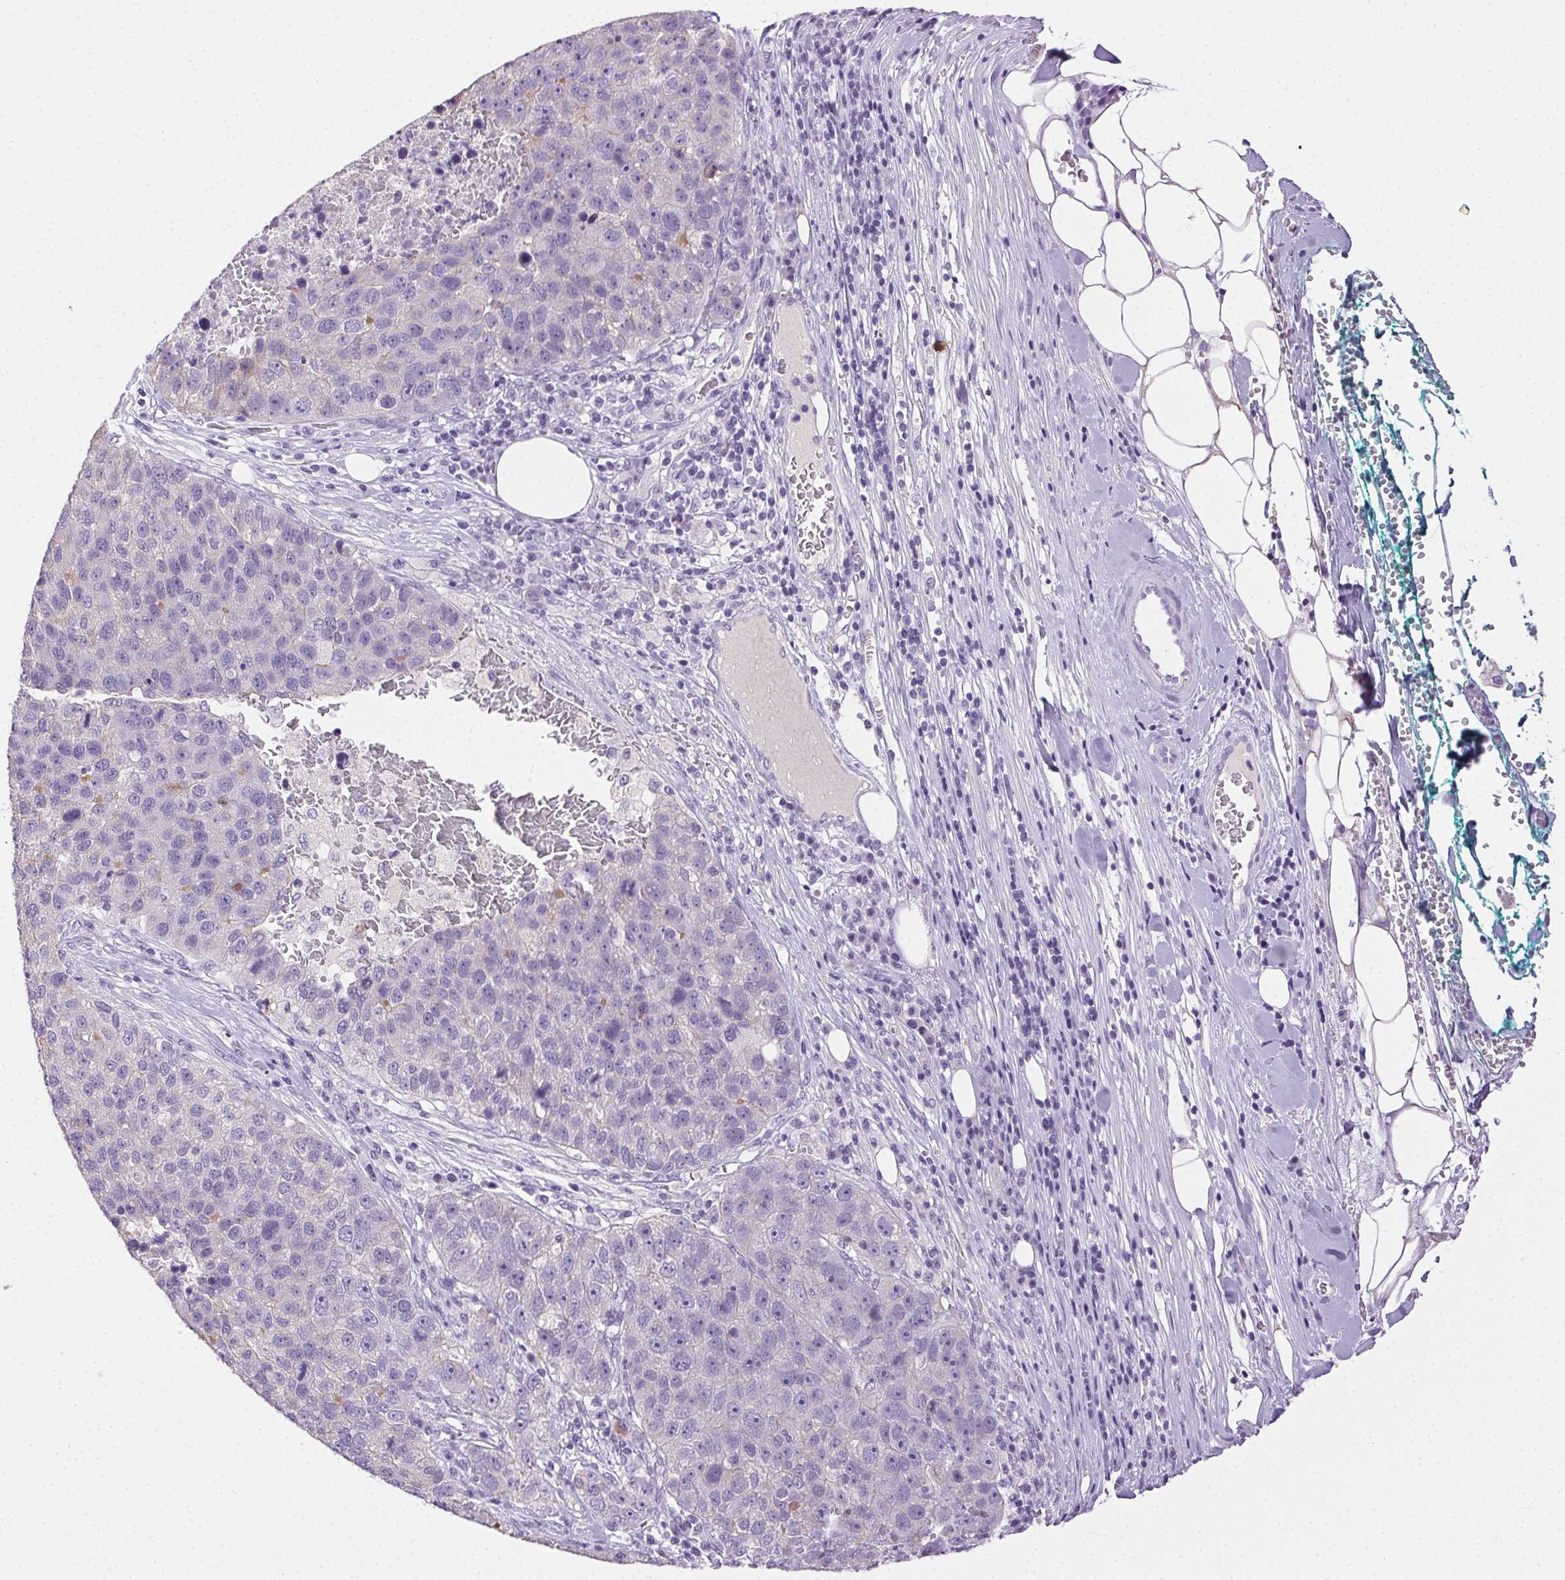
{"staining": {"intensity": "negative", "quantity": "none", "location": "none"}, "tissue": "pancreatic cancer", "cell_type": "Tumor cells", "image_type": "cancer", "snomed": [{"axis": "morphology", "description": "Adenocarcinoma, NOS"}, {"axis": "topography", "description": "Pancreas"}], "caption": "Tumor cells are negative for protein expression in human pancreatic cancer.", "gene": "CLDN10", "patient": {"sex": "female", "age": 61}}